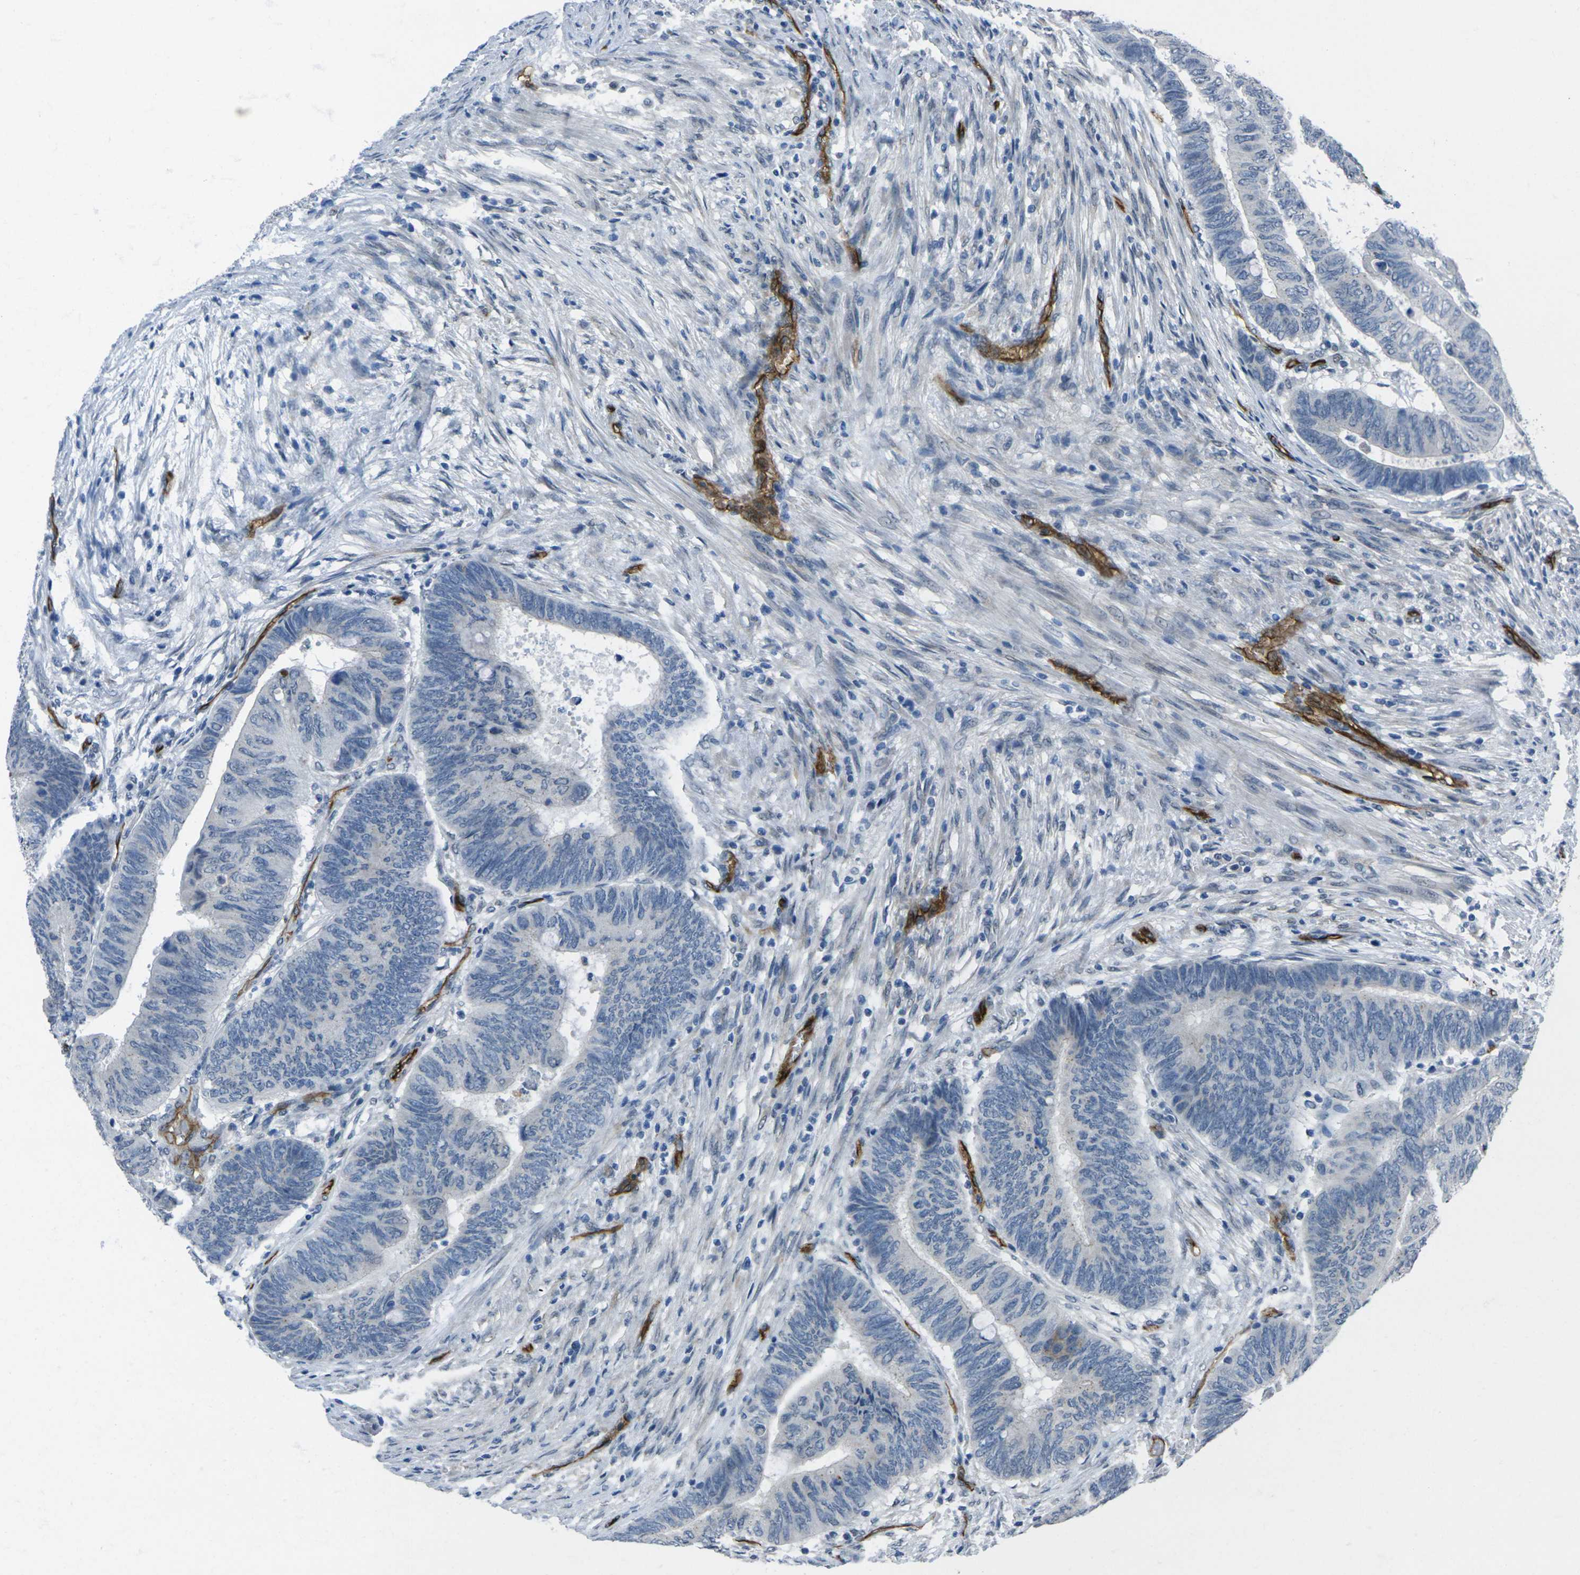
{"staining": {"intensity": "negative", "quantity": "none", "location": "none"}, "tissue": "colorectal cancer", "cell_type": "Tumor cells", "image_type": "cancer", "snomed": [{"axis": "morphology", "description": "Normal tissue, NOS"}, {"axis": "morphology", "description": "Adenocarcinoma, NOS"}, {"axis": "topography", "description": "Rectum"}, {"axis": "topography", "description": "Peripheral nerve tissue"}], "caption": "Tumor cells are negative for protein expression in human colorectal adenocarcinoma. The staining was performed using DAB to visualize the protein expression in brown, while the nuclei were stained in blue with hematoxylin (Magnification: 20x).", "gene": "HSPA12B", "patient": {"sex": "male", "age": 92}}